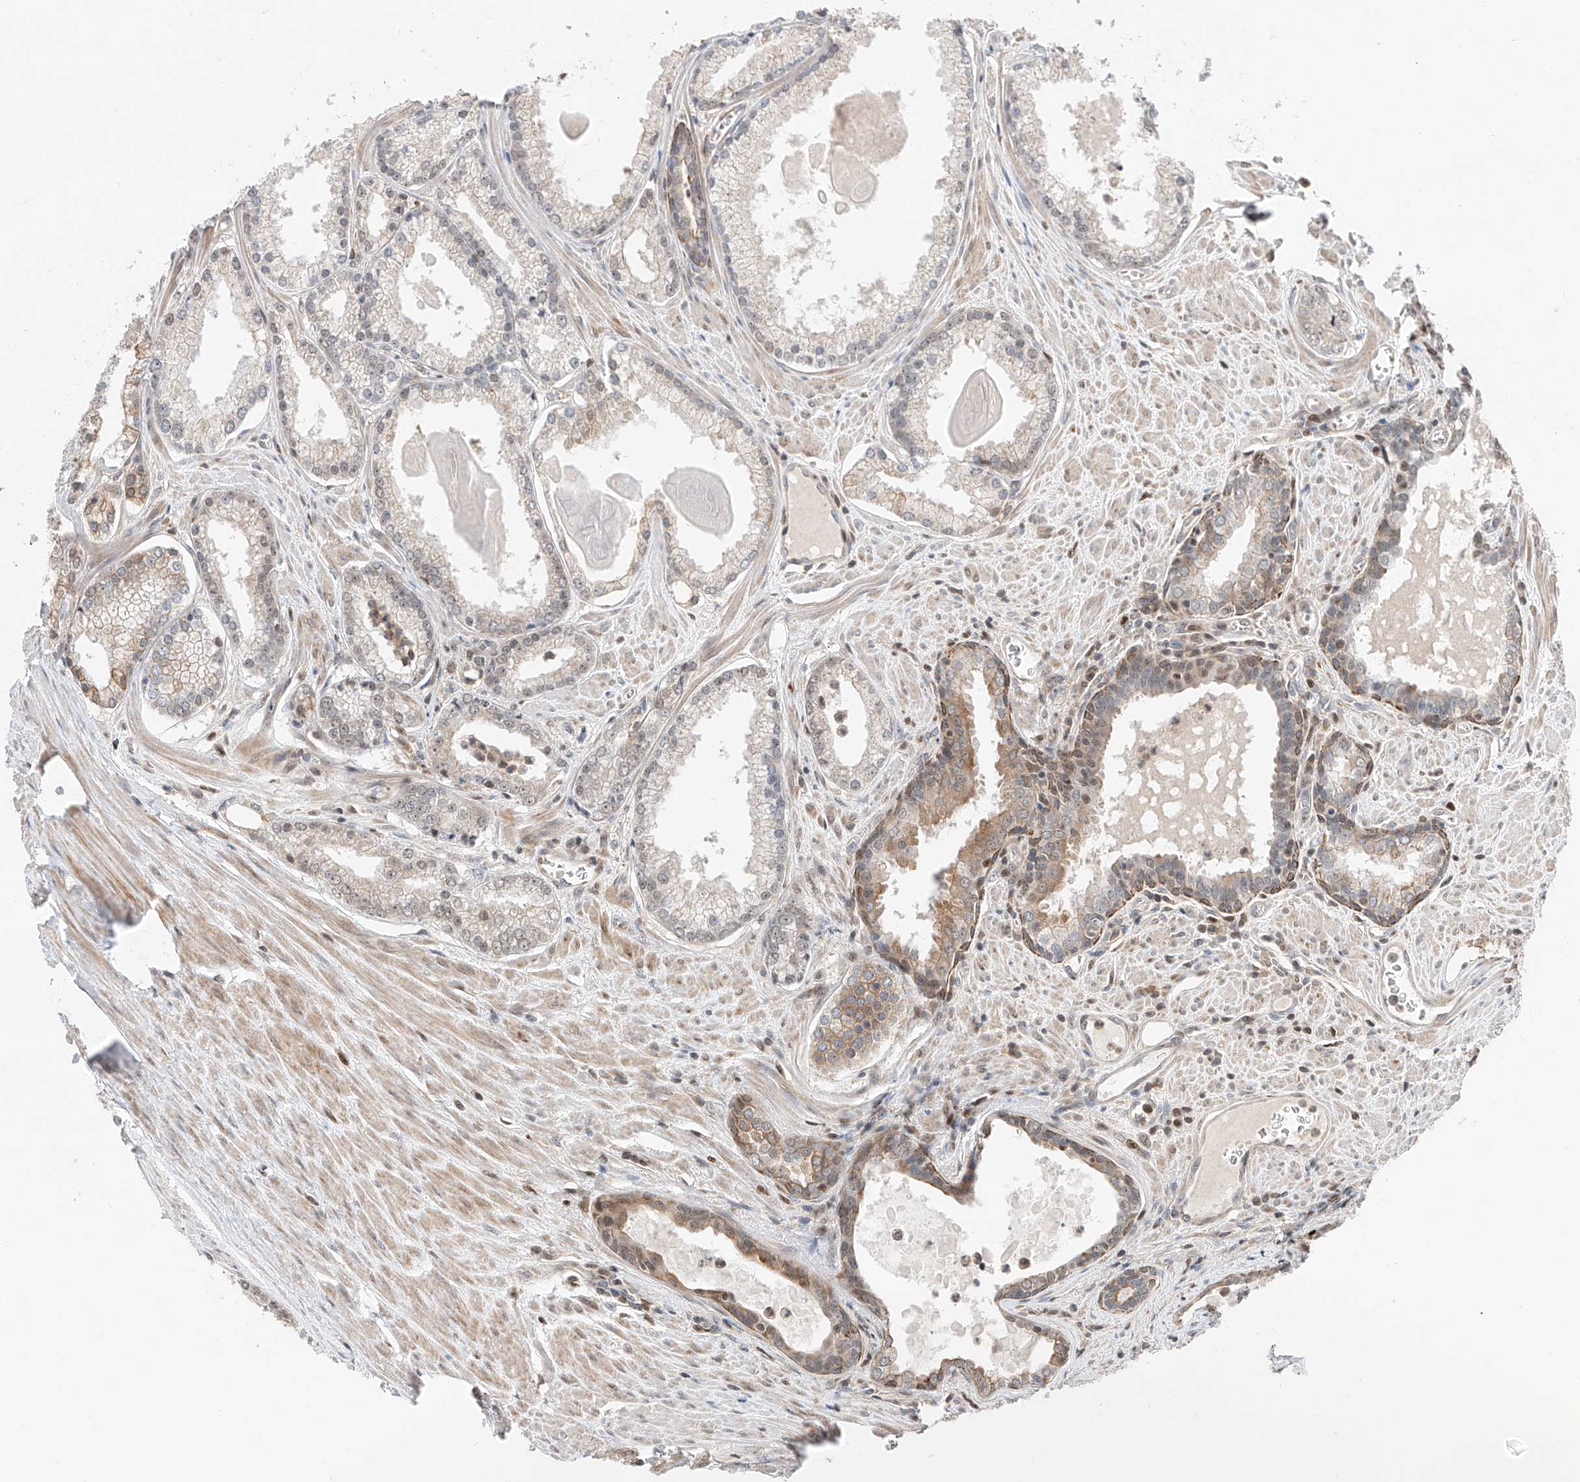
{"staining": {"intensity": "negative", "quantity": "none", "location": "none"}, "tissue": "prostate cancer", "cell_type": "Tumor cells", "image_type": "cancer", "snomed": [{"axis": "morphology", "description": "Adenocarcinoma, Low grade"}, {"axis": "topography", "description": "Prostate"}], "caption": "This is an immunohistochemistry (IHC) histopathology image of human prostate adenocarcinoma (low-grade). There is no positivity in tumor cells.", "gene": "SNRNP200", "patient": {"sex": "male", "age": 54}}